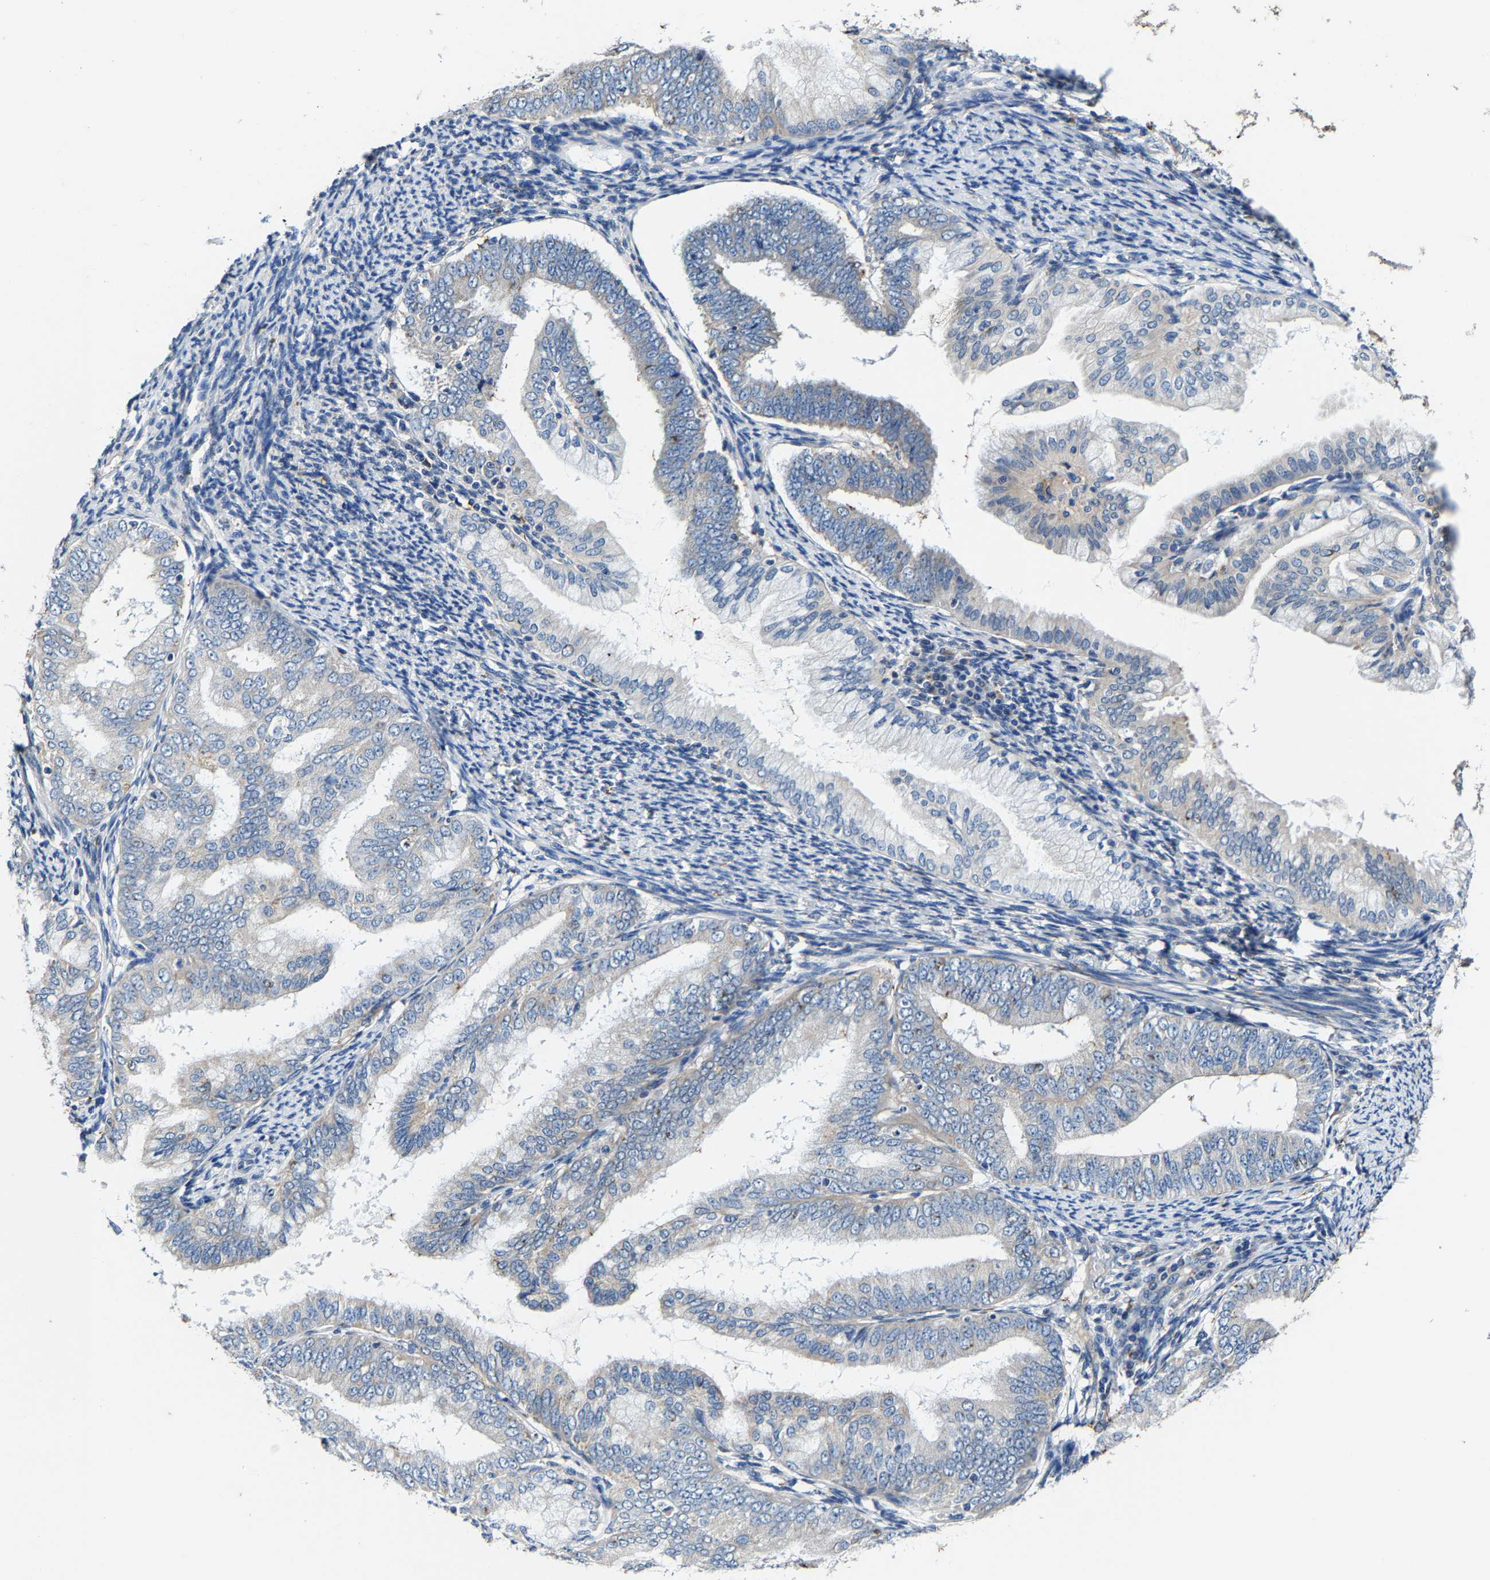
{"staining": {"intensity": "weak", "quantity": "<25%", "location": "cytoplasmic/membranous"}, "tissue": "endometrial cancer", "cell_type": "Tumor cells", "image_type": "cancer", "snomed": [{"axis": "morphology", "description": "Adenocarcinoma, NOS"}, {"axis": "topography", "description": "Endometrium"}], "caption": "Protein analysis of endometrial adenocarcinoma exhibits no significant staining in tumor cells.", "gene": "SLC25A25", "patient": {"sex": "female", "age": 63}}